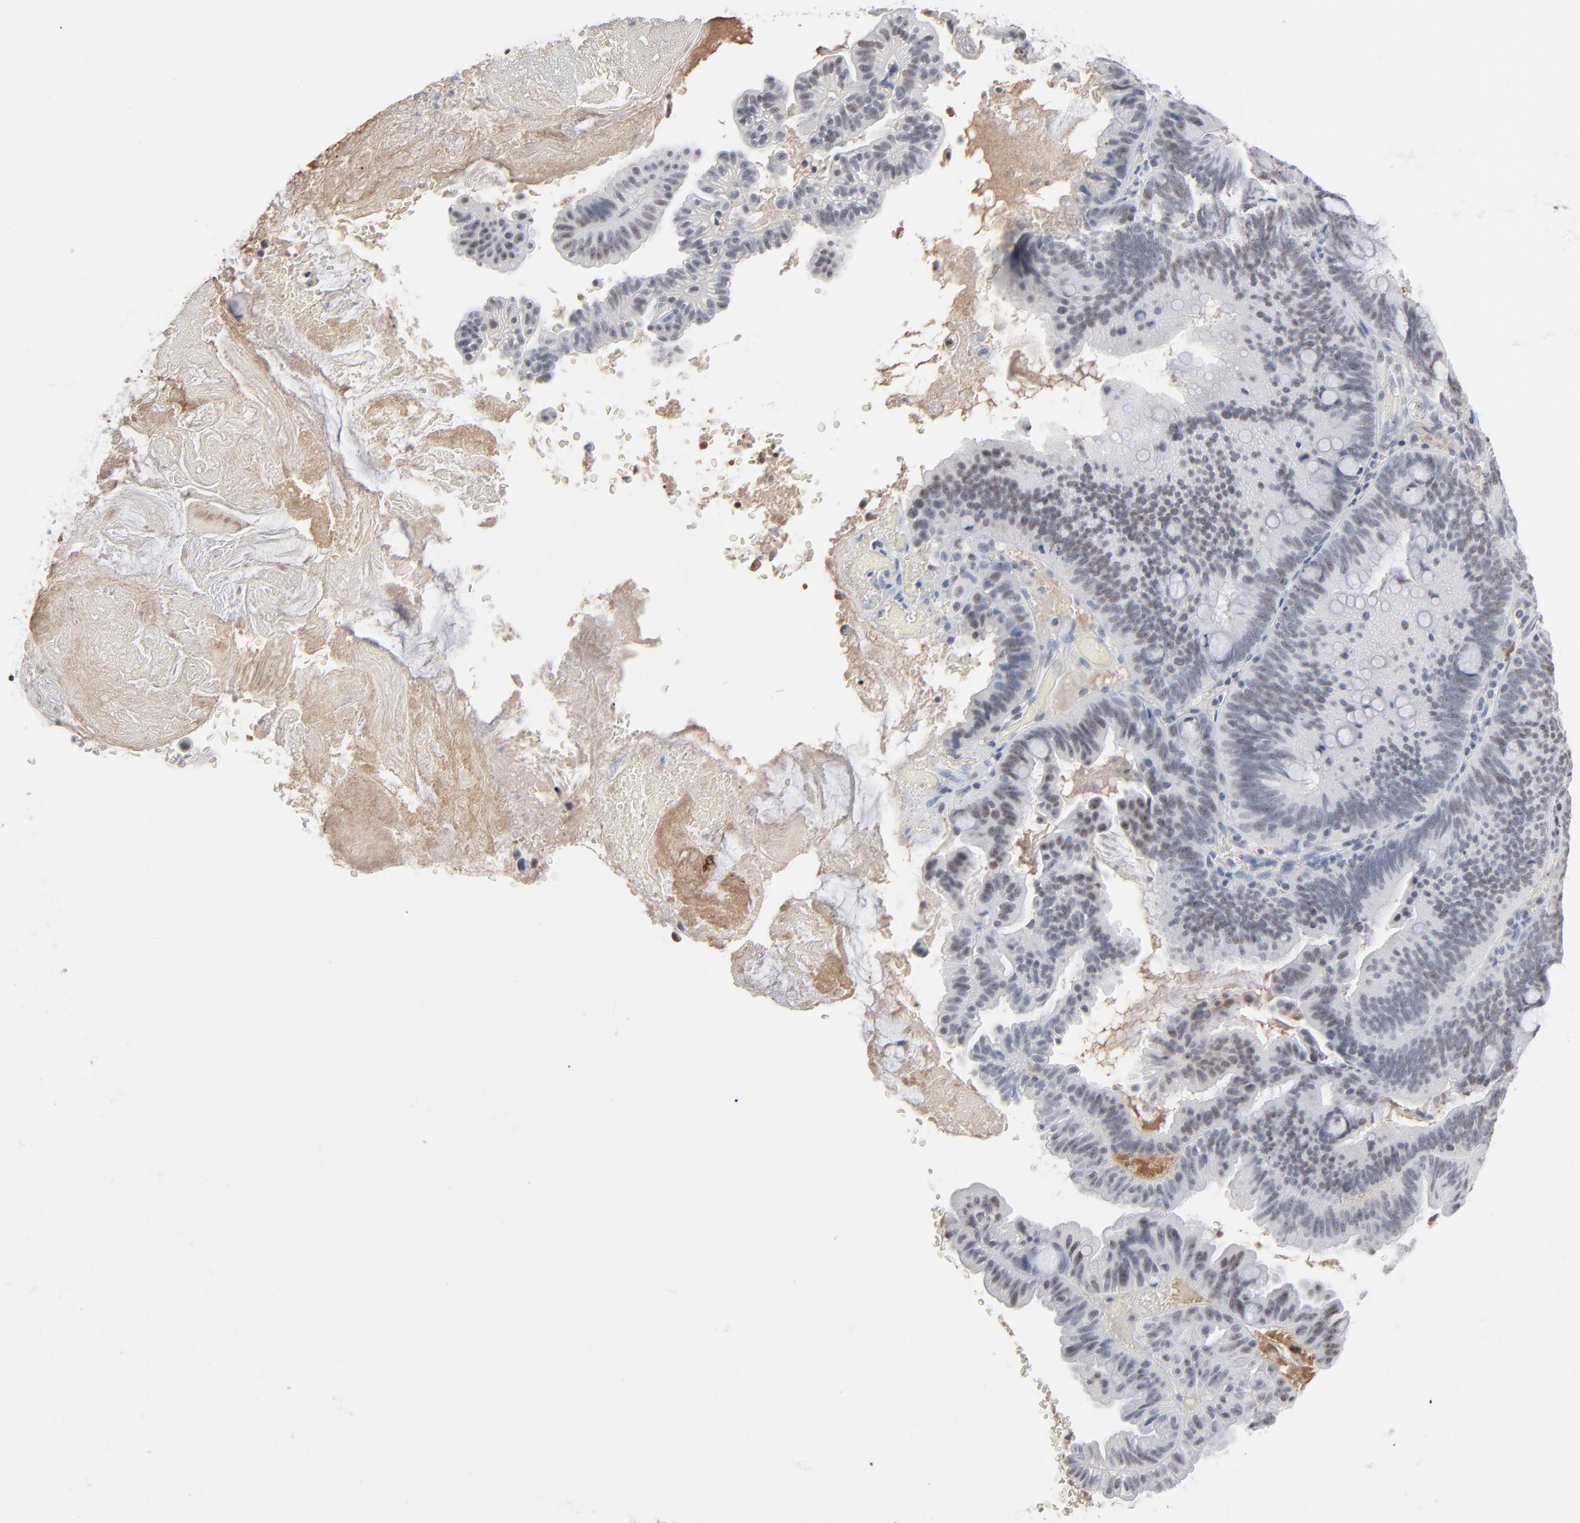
{"staining": {"intensity": "weak", "quantity": "<25%", "location": "cytoplasmic/membranous"}, "tissue": "pancreatic cancer", "cell_type": "Tumor cells", "image_type": "cancer", "snomed": [{"axis": "morphology", "description": "Adenocarcinoma, NOS"}, {"axis": "topography", "description": "Pancreas"}], "caption": "This histopathology image is of pancreatic cancer (adenocarcinoma) stained with immunohistochemistry (IHC) to label a protein in brown with the nuclei are counter-stained blue. There is no positivity in tumor cells. (Brightfield microscopy of DAB (3,3'-diaminobenzidine) immunohistochemistry at high magnification).", "gene": "MPHOSPH6", "patient": {"sex": "male", "age": 82}}